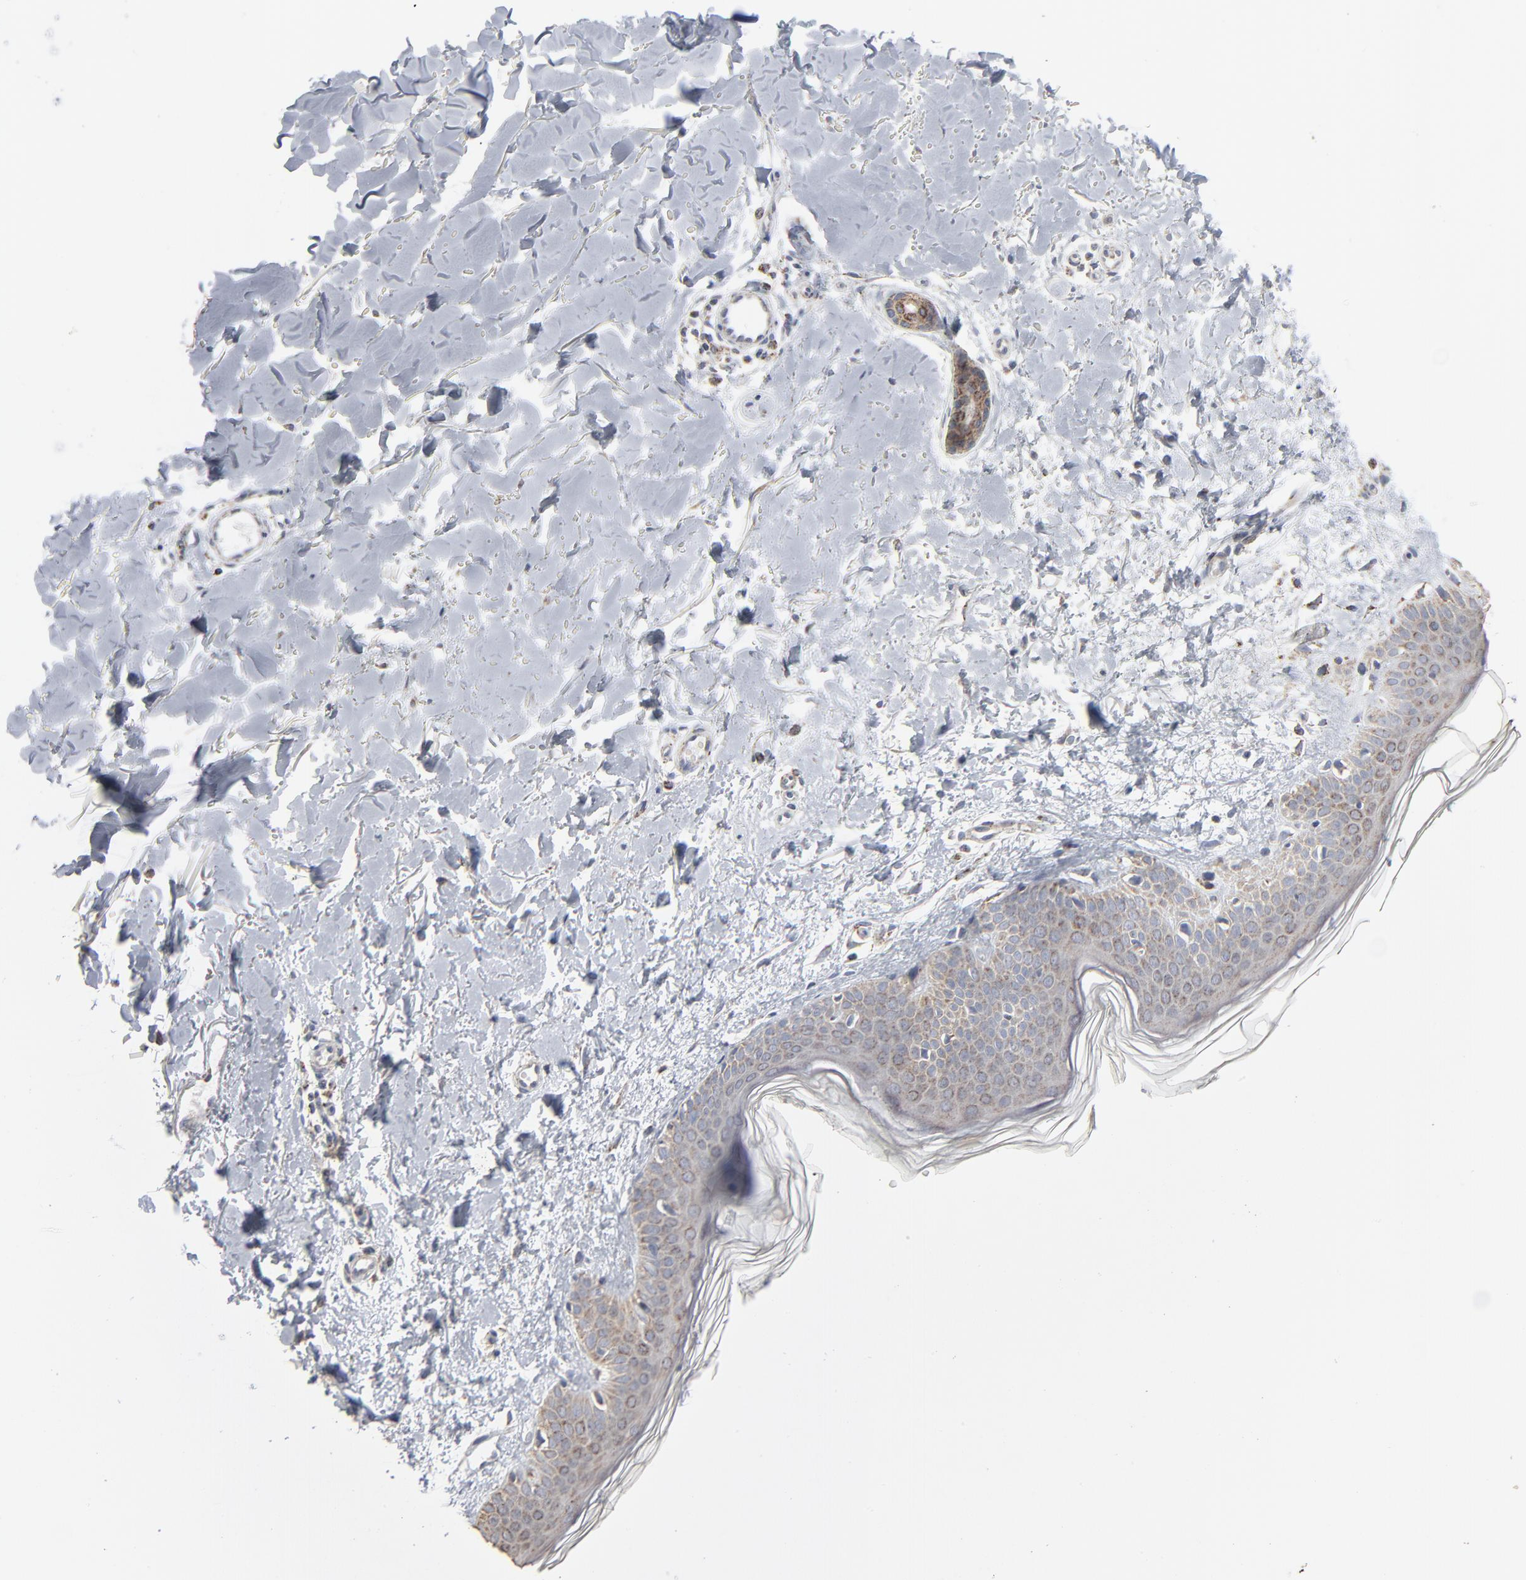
{"staining": {"intensity": "weak", "quantity": "25%-75%", "location": "cytoplasmic/membranous"}, "tissue": "skin", "cell_type": "Fibroblasts", "image_type": "normal", "snomed": [{"axis": "morphology", "description": "Normal tissue, NOS"}, {"axis": "topography", "description": "Skin"}], "caption": "A high-resolution photomicrograph shows IHC staining of benign skin, which shows weak cytoplasmic/membranous expression in approximately 25%-75% of fibroblasts.", "gene": "UQCRC1", "patient": {"sex": "female", "age": 56}}